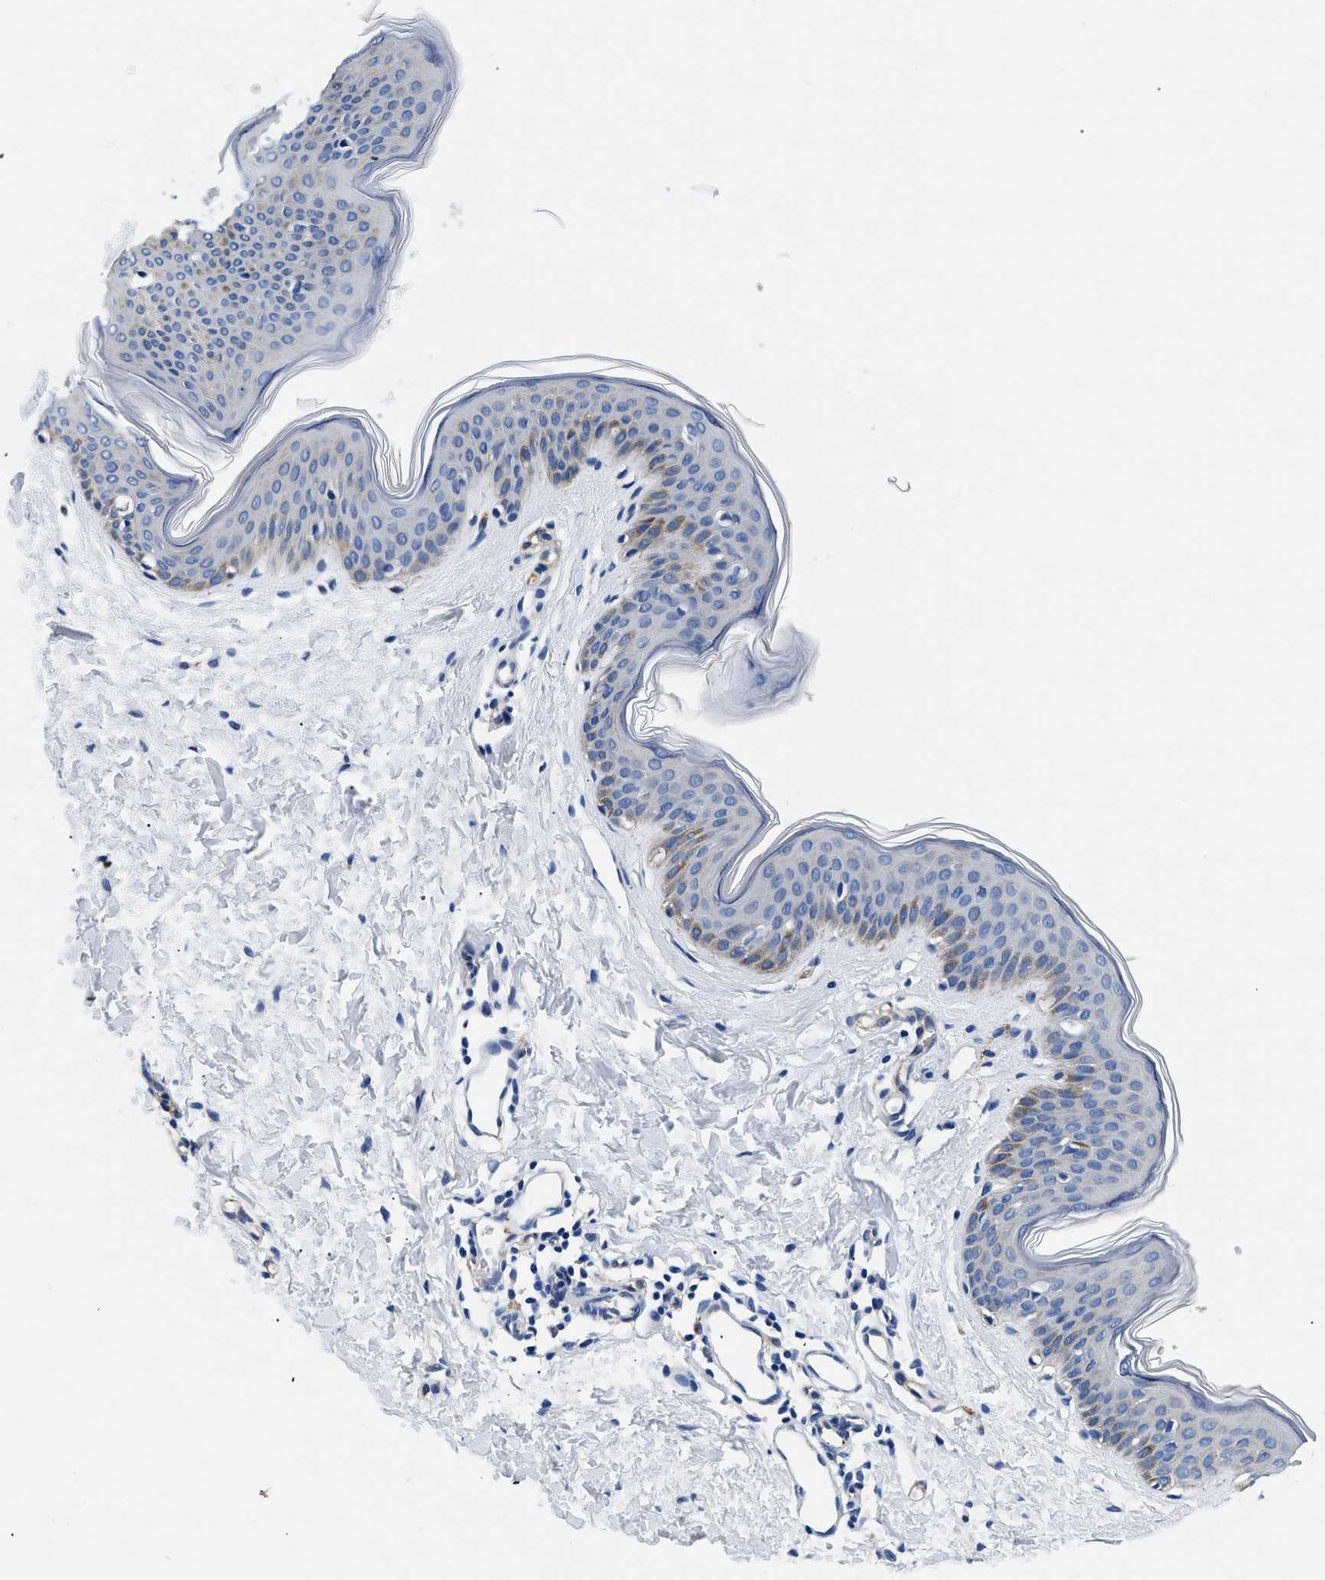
{"staining": {"intensity": "weak", "quantity": "<25%", "location": "cytoplasmic/membranous"}, "tissue": "skin", "cell_type": "Fibroblasts", "image_type": "normal", "snomed": [{"axis": "morphology", "description": "Normal tissue, NOS"}, {"axis": "topography", "description": "Skin"}], "caption": "Photomicrograph shows no protein positivity in fibroblasts of normal skin.", "gene": "LAMA3", "patient": {"sex": "female", "age": 17}}